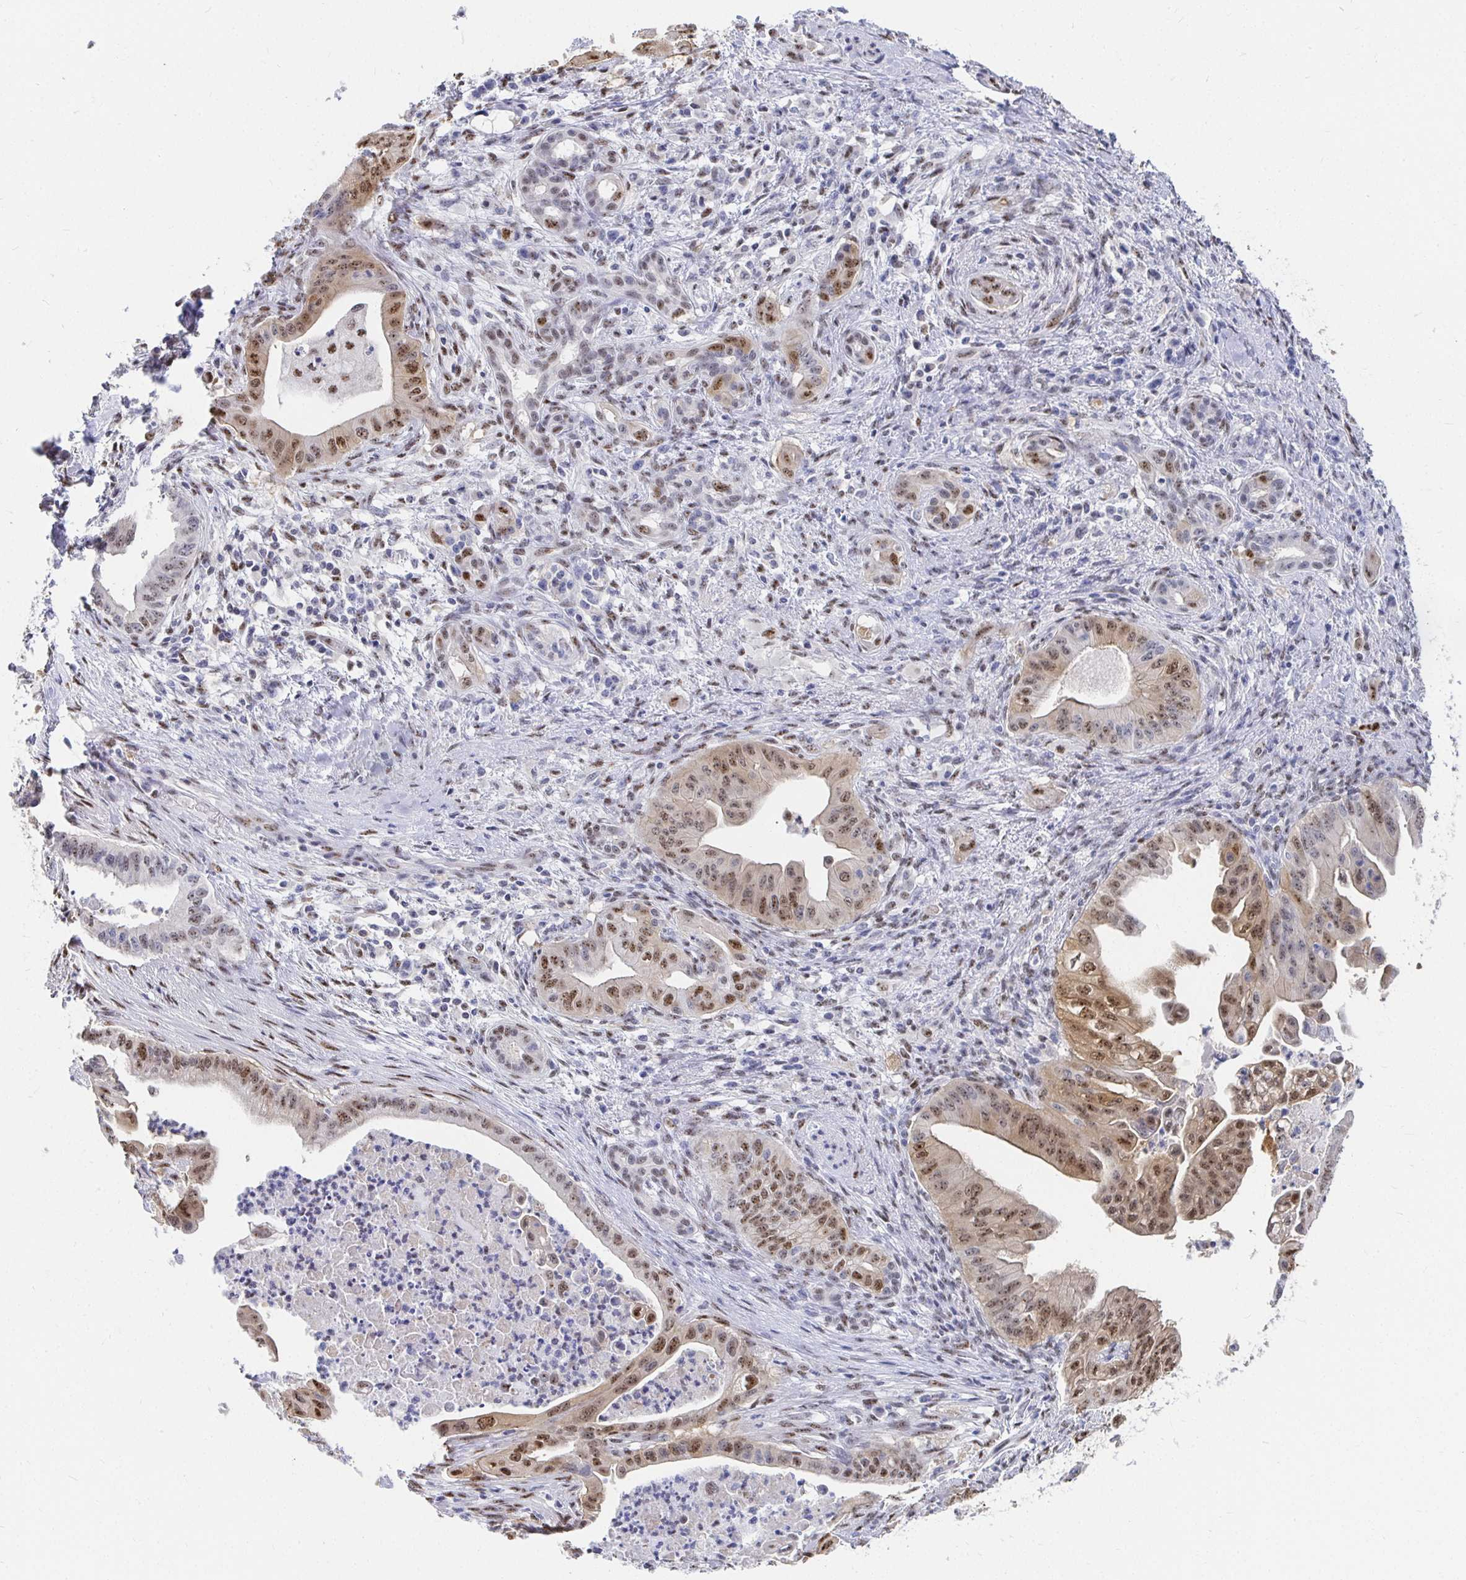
{"staining": {"intensity": "moderate", "quantity": "25%-75%", "location": "cytoplasmic/membranous,nuclear"}, "tissue": "pancreatic cancer", "cell_type": "Tumor cells", "image_type": "cancer", "snomed": [{"axis": "morphology", "description": "Adenocarcinoma, NOS"}, {"axis": "topography", "description": "Pancreas"}], "caption": "Immunohistochemical staining of adenocarcinoma (pancreatic) reveals medium levels of moderate cytoplasmic/membranous and nuclear protein positivity in approximately 25%-75% of tumor cells. (DAB IHC, brown staining for protein, blue staining for nuclei).", "gene": "CLIC3", "patient": {"sex": "male", "age": 58}}